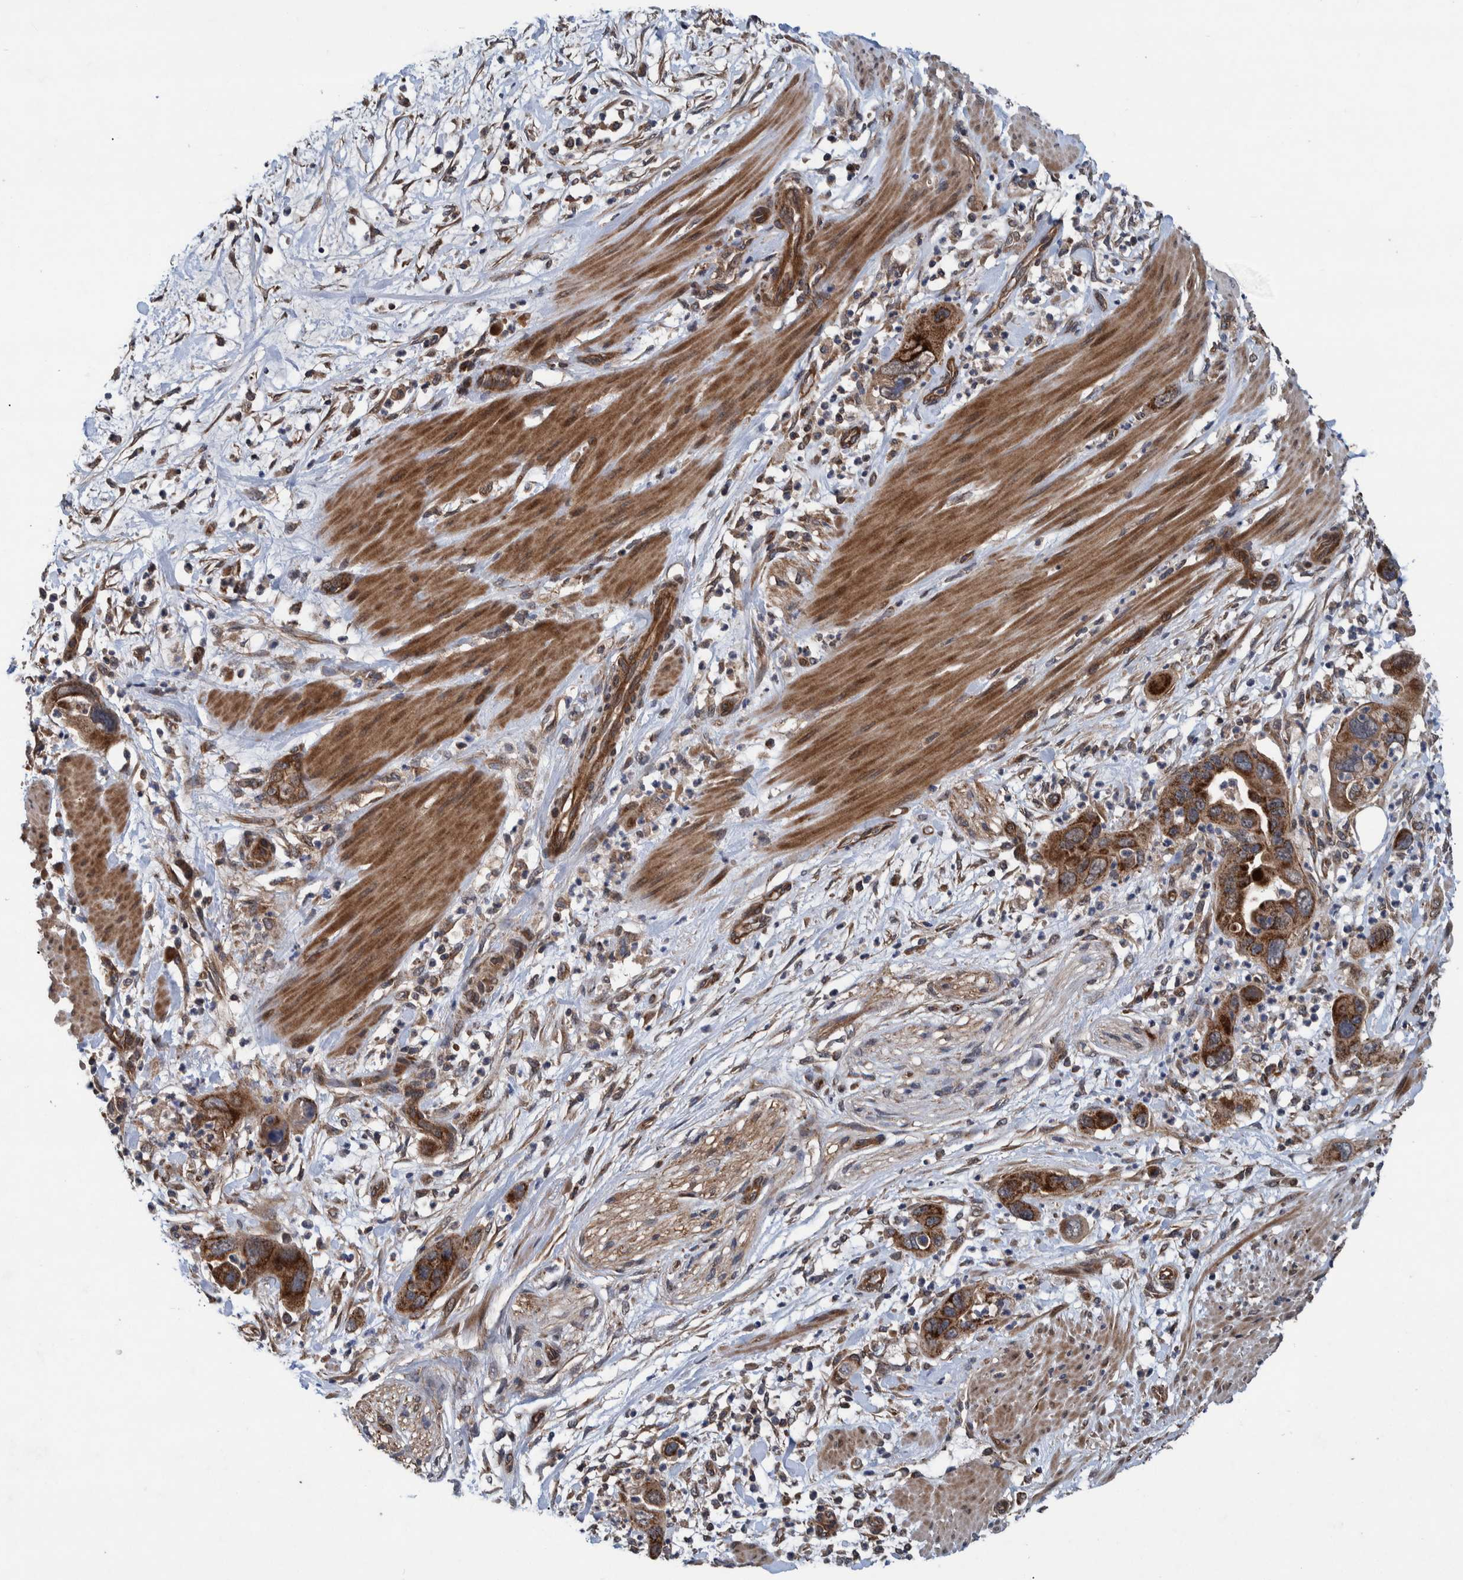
{"staining": {"intensity": "strong", "quantity": ">75%", "location": "cytoplasmic/membranous"}, "tissue": "pancreatic cancer", "cell_type": "Tumor cells", "image_type": "cancer", "snomed": [{"axis": "morphology", "description": "Adenocarcinoma, NOS"}, {"axis": "topography", "description": "Pancreas"}], "caption": "Immunohistochemistry photomicrograph of neoplastic tissue: human pancreatic adenocarcinoma stained using IHC displays high levels of strong protein expression localized specifically in the cytoplasmic/membranous of tumor cells, appearing as a cytoplasmic/membranous brown color.", "gene": "MRPS7", "patient": {"sex": "female", "age": 71}}